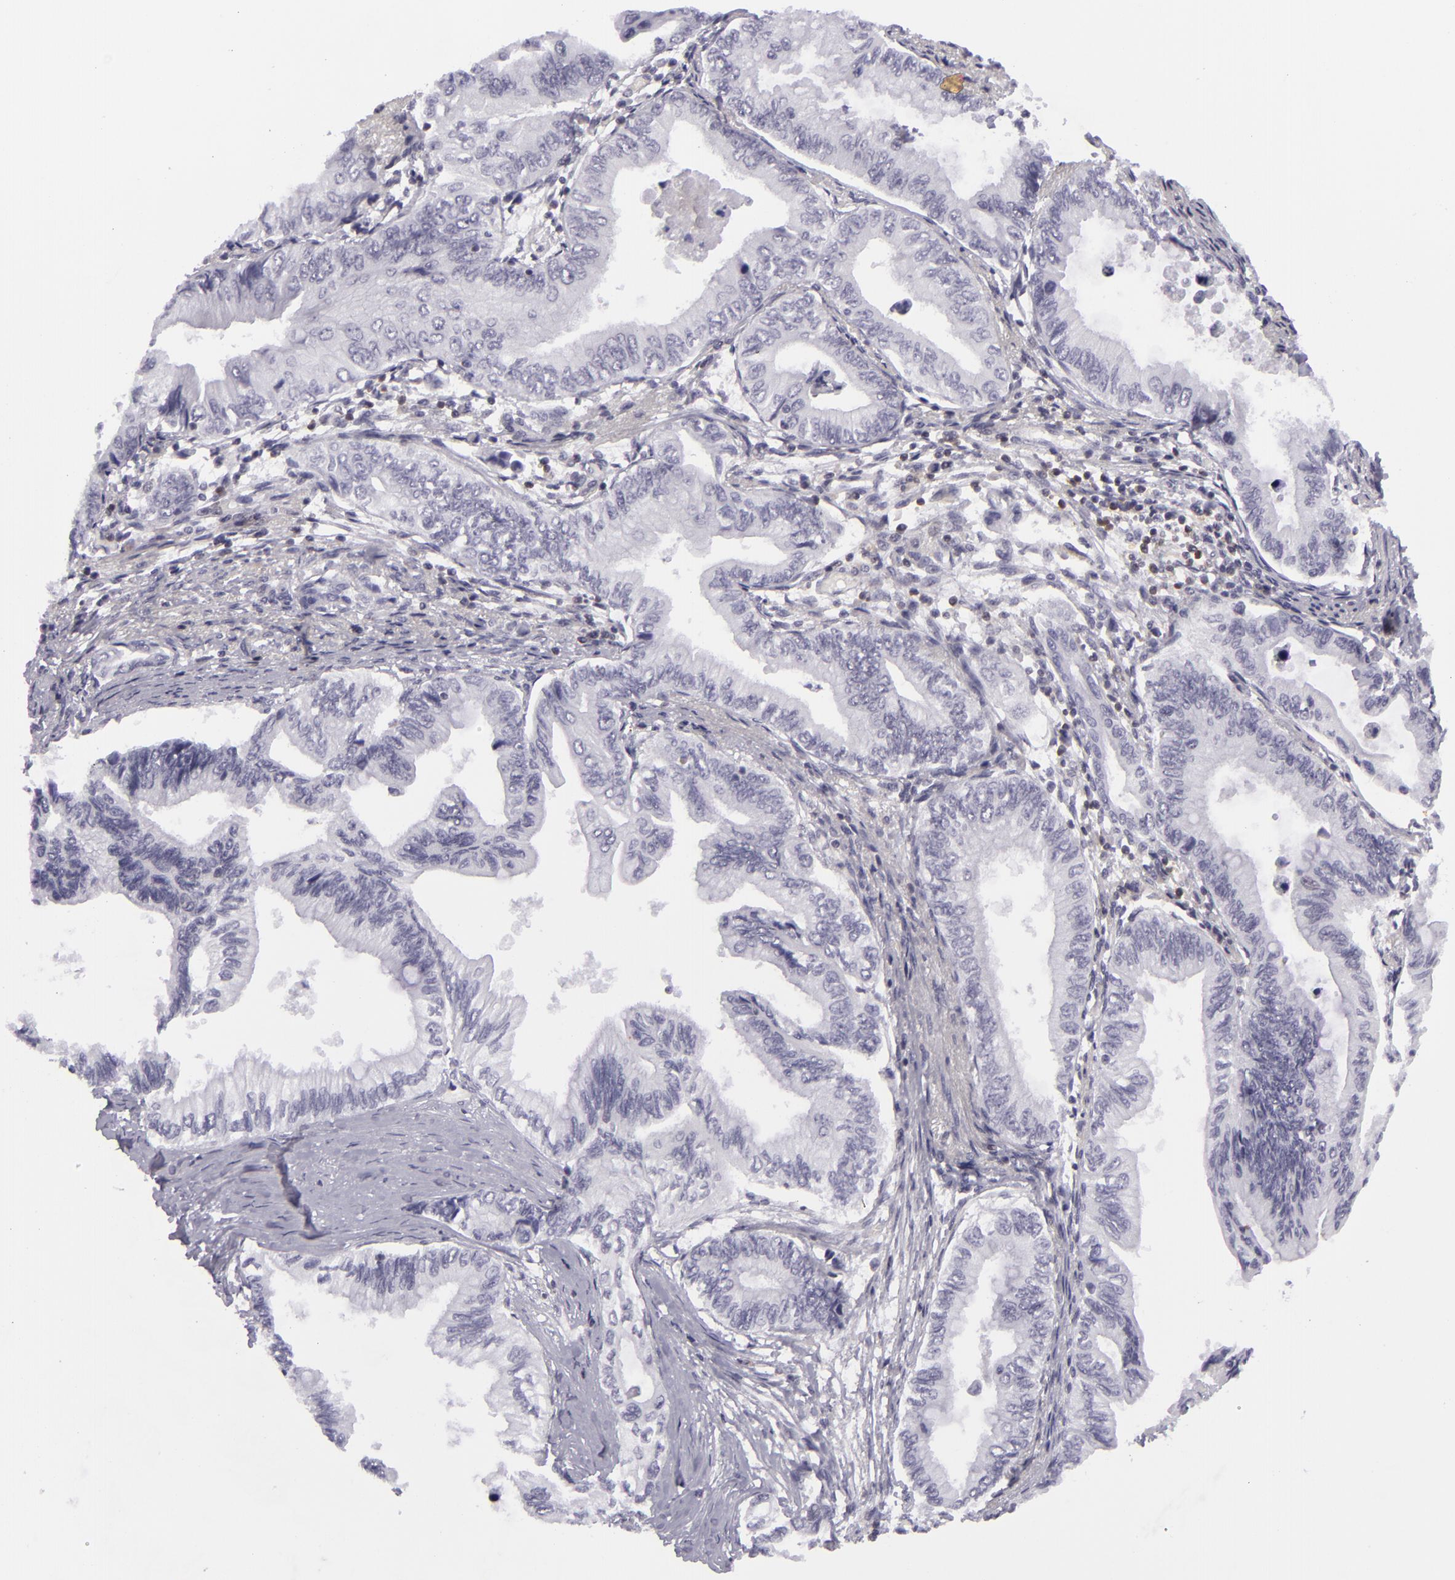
{"staining": {"intensity": "negative", "quantity": "none", "location": "none"}, "tissue": "pancreatic cancer", "cell_type": "Tumor cells", "image_type": "cancer", "snomed": [{"axis": "morphology", "description": "Adenocarcinoma, NOS"}, {"axis": "topography", "description": "Pancreas"}], "caption": "Immunohistochemistry (IHC) of adenocarcinoma (pancreatic) shows no staining in tumor cells.", "gene": "KCNAB2", "patient": {"sex": "female", "age": 66}}